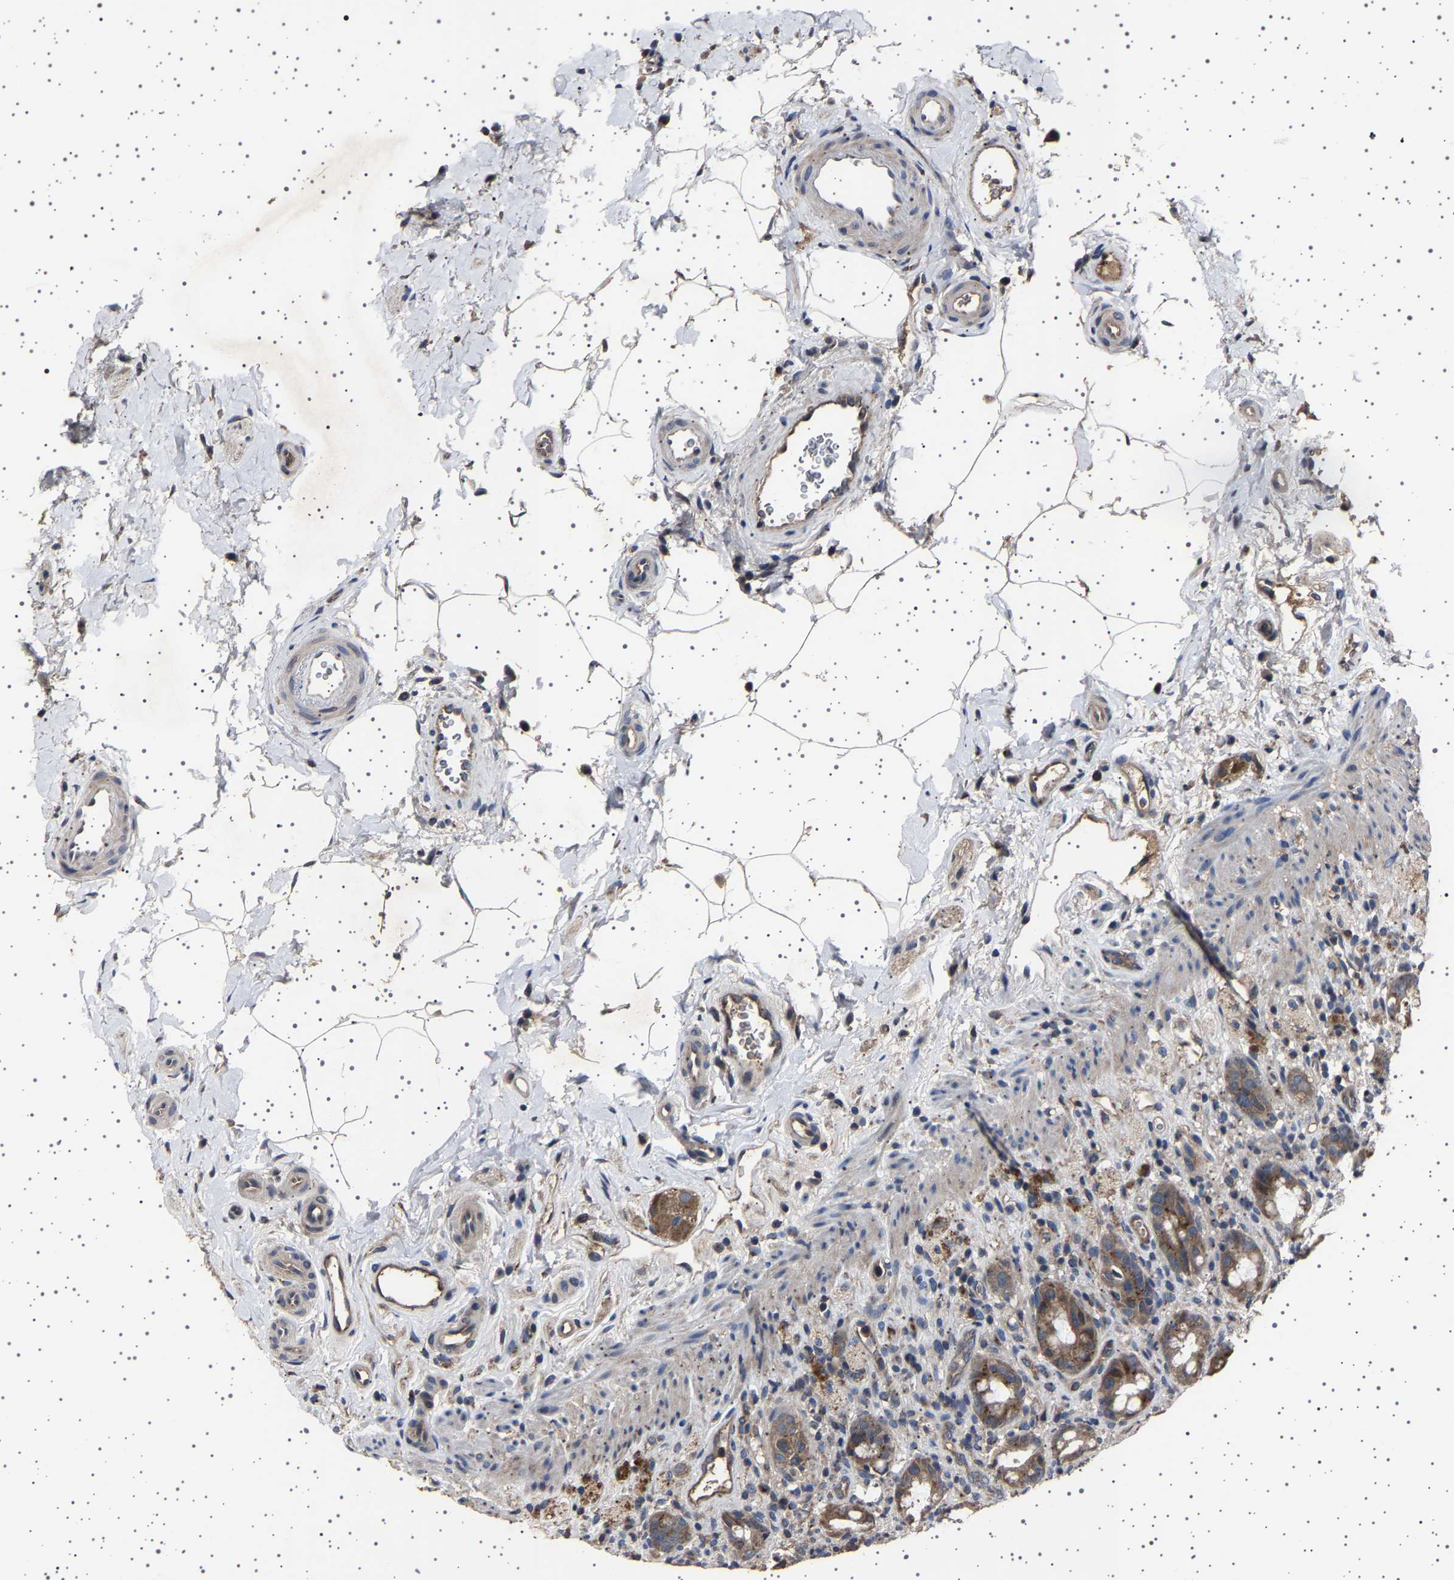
{"staining": {"intensity": "strong", "quantity": "25%-75%", "location": "cytoplasmic/membranous"}, "tissue": "rectum", "cell_type": "Glandular cells", "image_type": "normal", "snomed": [{"axis": "morphology", "description": "Normal tissue, NOS"}, {"axis": "topography", "description": "Rectum"}], "caption": "A histopathology image of rectum stained for a protein displays strong cytoplasmic/membranous brown staining in glandular cells. (Brightfield microscopy of DAB IHC at high magnification).", "gene": "NCKAP1", "patient": {"sex": "male", "age": 44}}